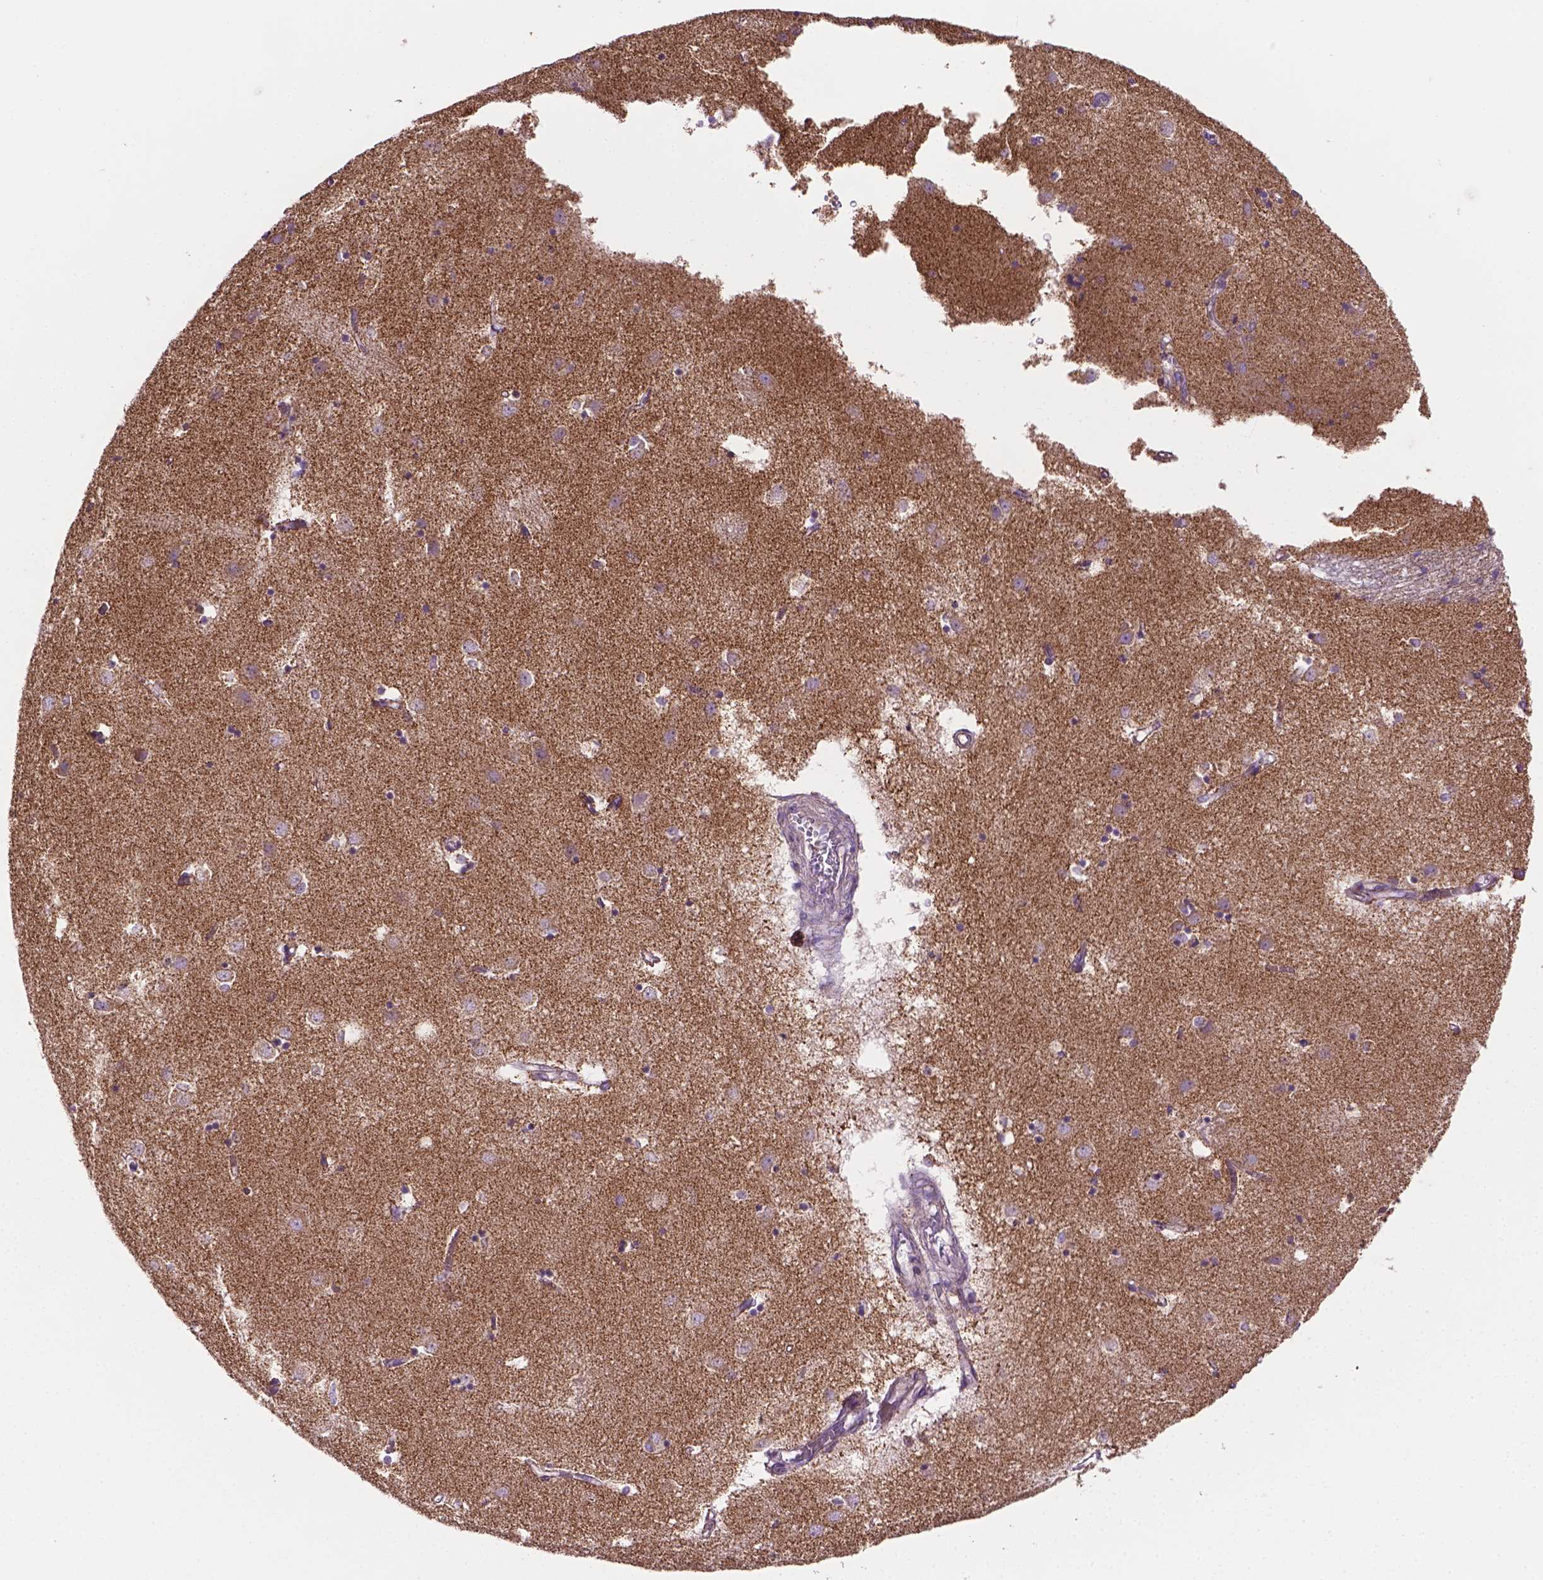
{"staining": {"intensity": "weak", "quantity": ">75%", "location": "cytoplasmic/membranous"}, "tissue": "caudate", "cell_type": "Glial cells", "image_type": "normal", "snomed": [{"axis": "morphology", "description": "Normal tissue, NOS"}, {"axis": "topography", "description": "Lateral ventricle wall"}], "caption": "Brown immunohistochemical staining in unremarkable human caudate demonstrates weak cytoplasmic/membranous staining in about >75% of glial cells.", "gene": "PIBF1", "patient": {"sex": "male", "age": 54}}